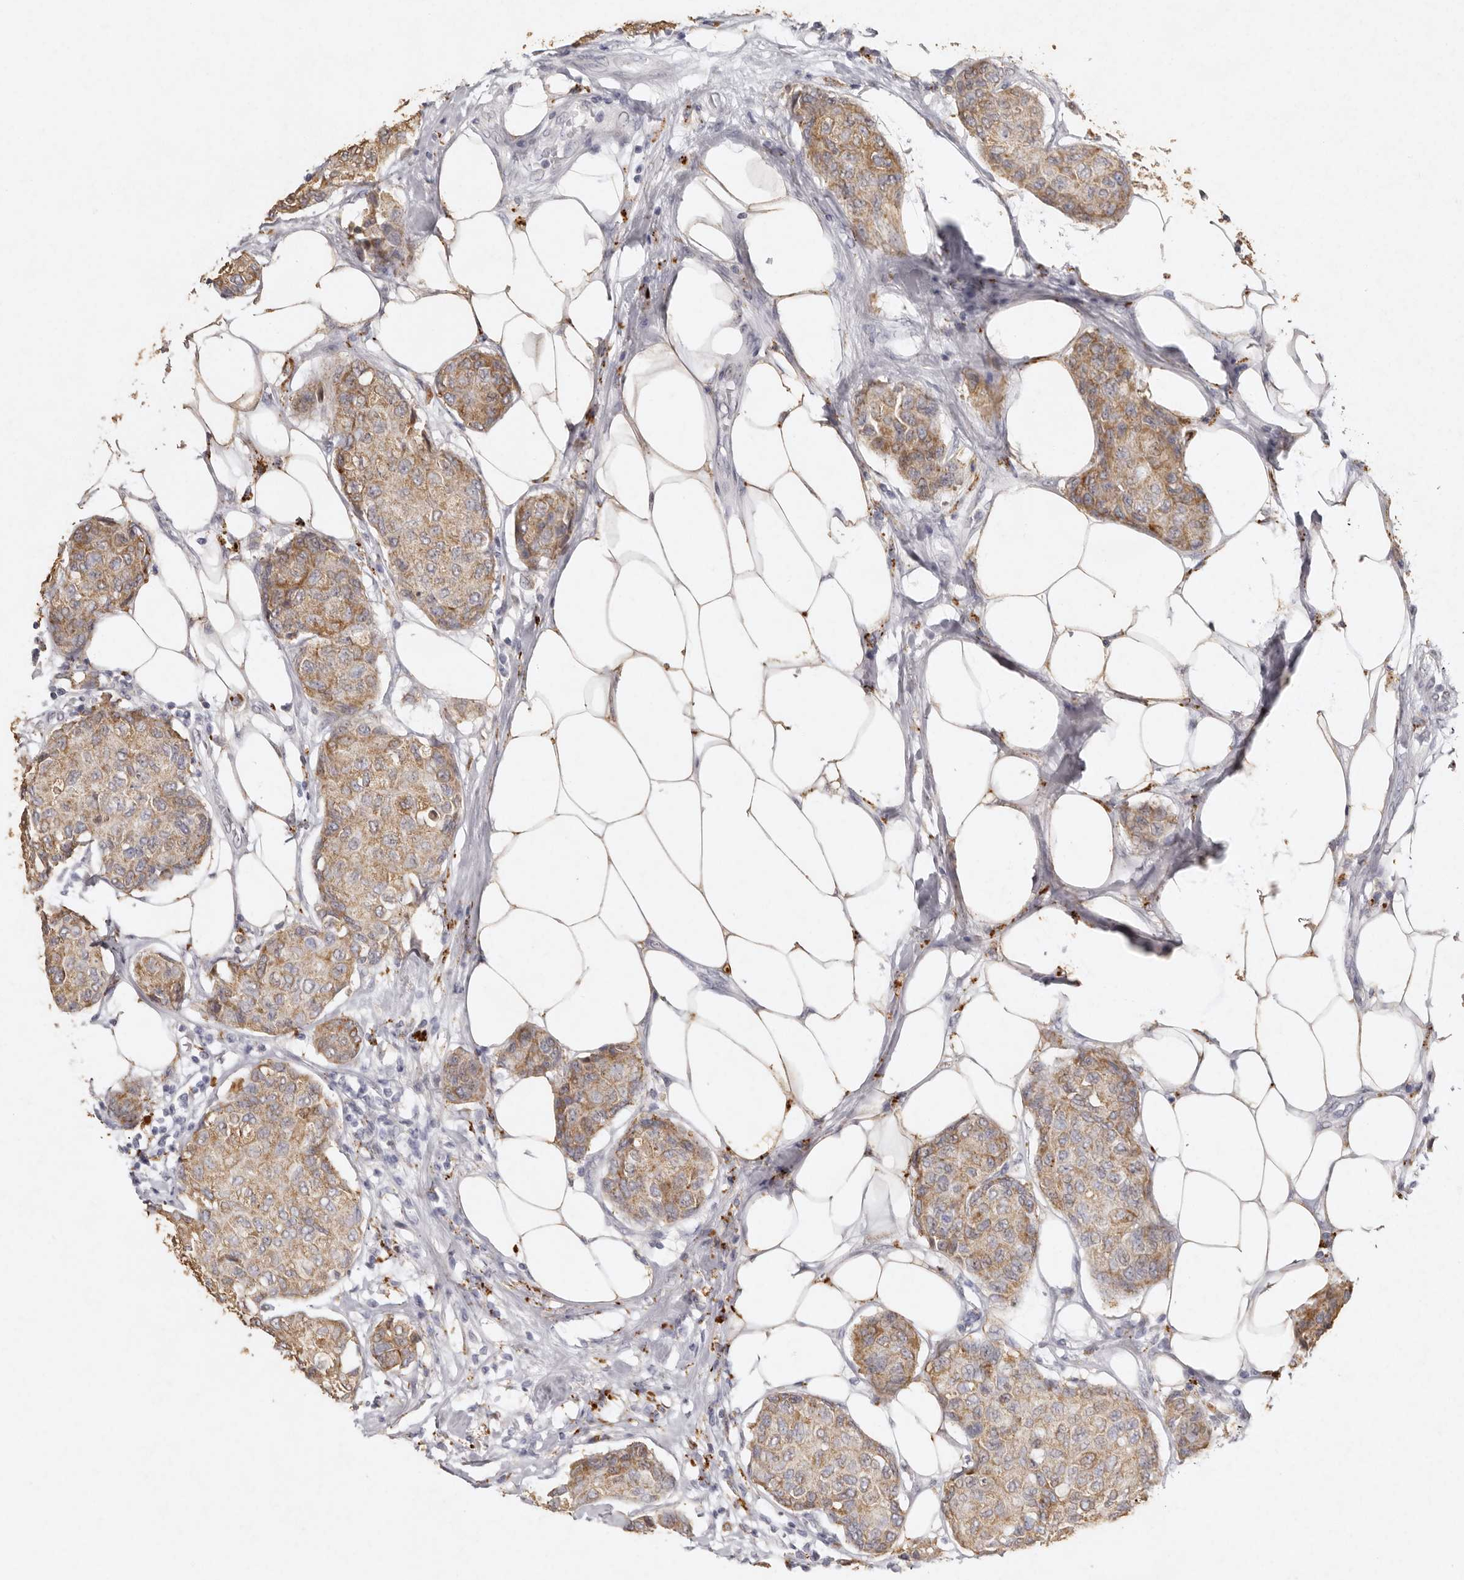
{"staining": {"intensity": "weak", "quantity": ">75%", "location": "cytoplasmic/membranous"}, "tissue": "breast cancer", "cell_type": "Tumor cells", "image_type": "cancer", "snomed": [{"axis": "morphology", "description": "Duct carcinoma"}, {"axis": "topography", "description": "Breast"}], "caption": "Immunohistochemical staining of intraductal carcinoma (breast) demonstrates low levels of weak cytoplasmic/membranous protein expression in about >75% of tumor cells.", "gene": "FAM185A", "patient": {"sex": "female", "age": 80}}